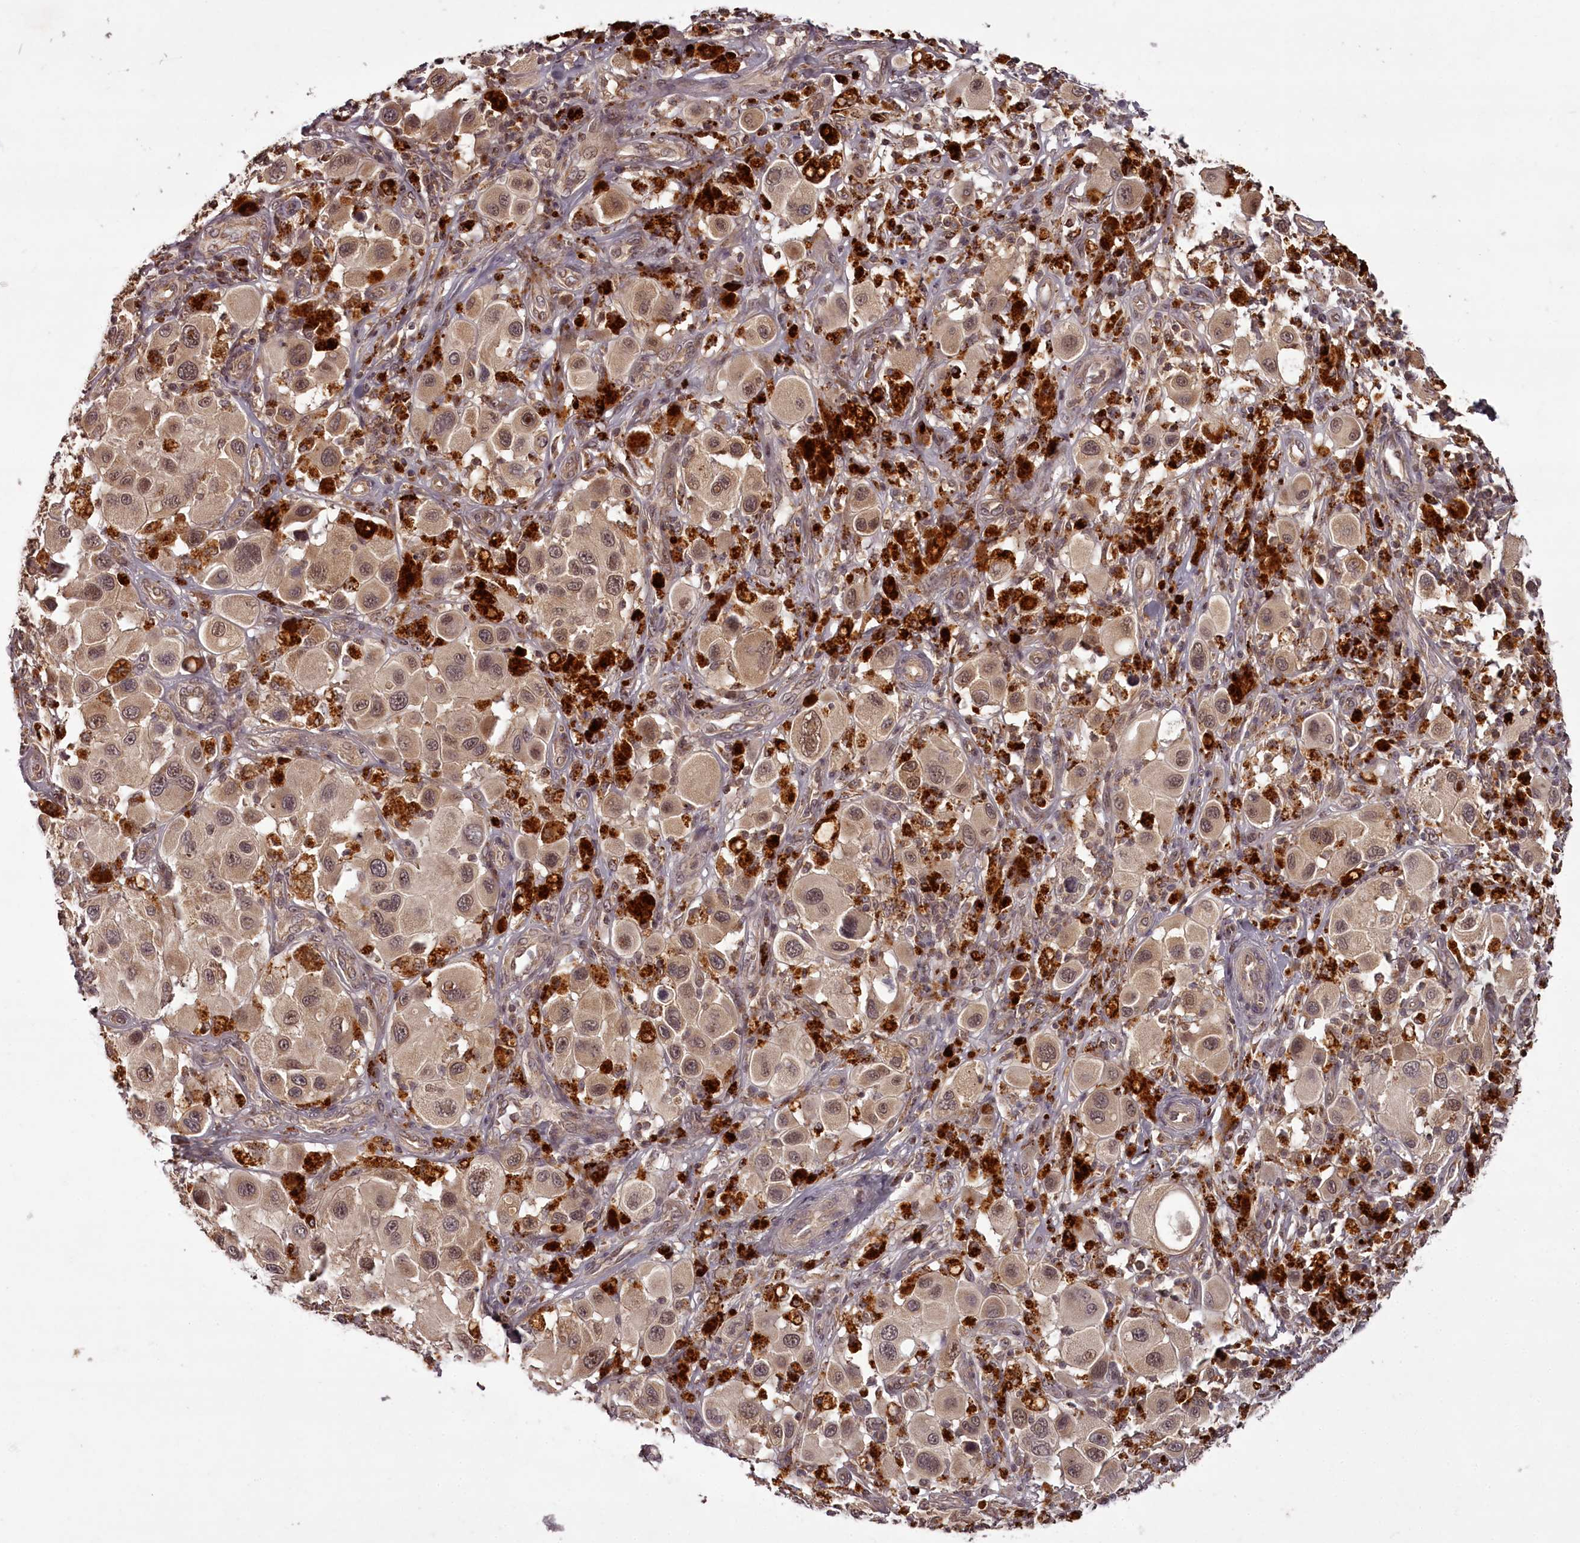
{"staining": {"intensity": "moderate", "quantity": ">75%", "location": "cytoplasmic/membranous,nuclear"}, "tissue": "melanoma", "cell_type": "Tumor cells", "image_type": "cancer", "snomed": [{"axis": "morphology", "description": "Malignant melanoma, Metastatic site"}, {"axis": "topography", "description": "Skin"}], "caption": "Human malignant melanoma (metastatic site) stained with a protein marker displays moderate staining in tumor cells.", "gene": "PCBP2", "patient": {"sex": "male", "age": 41}}